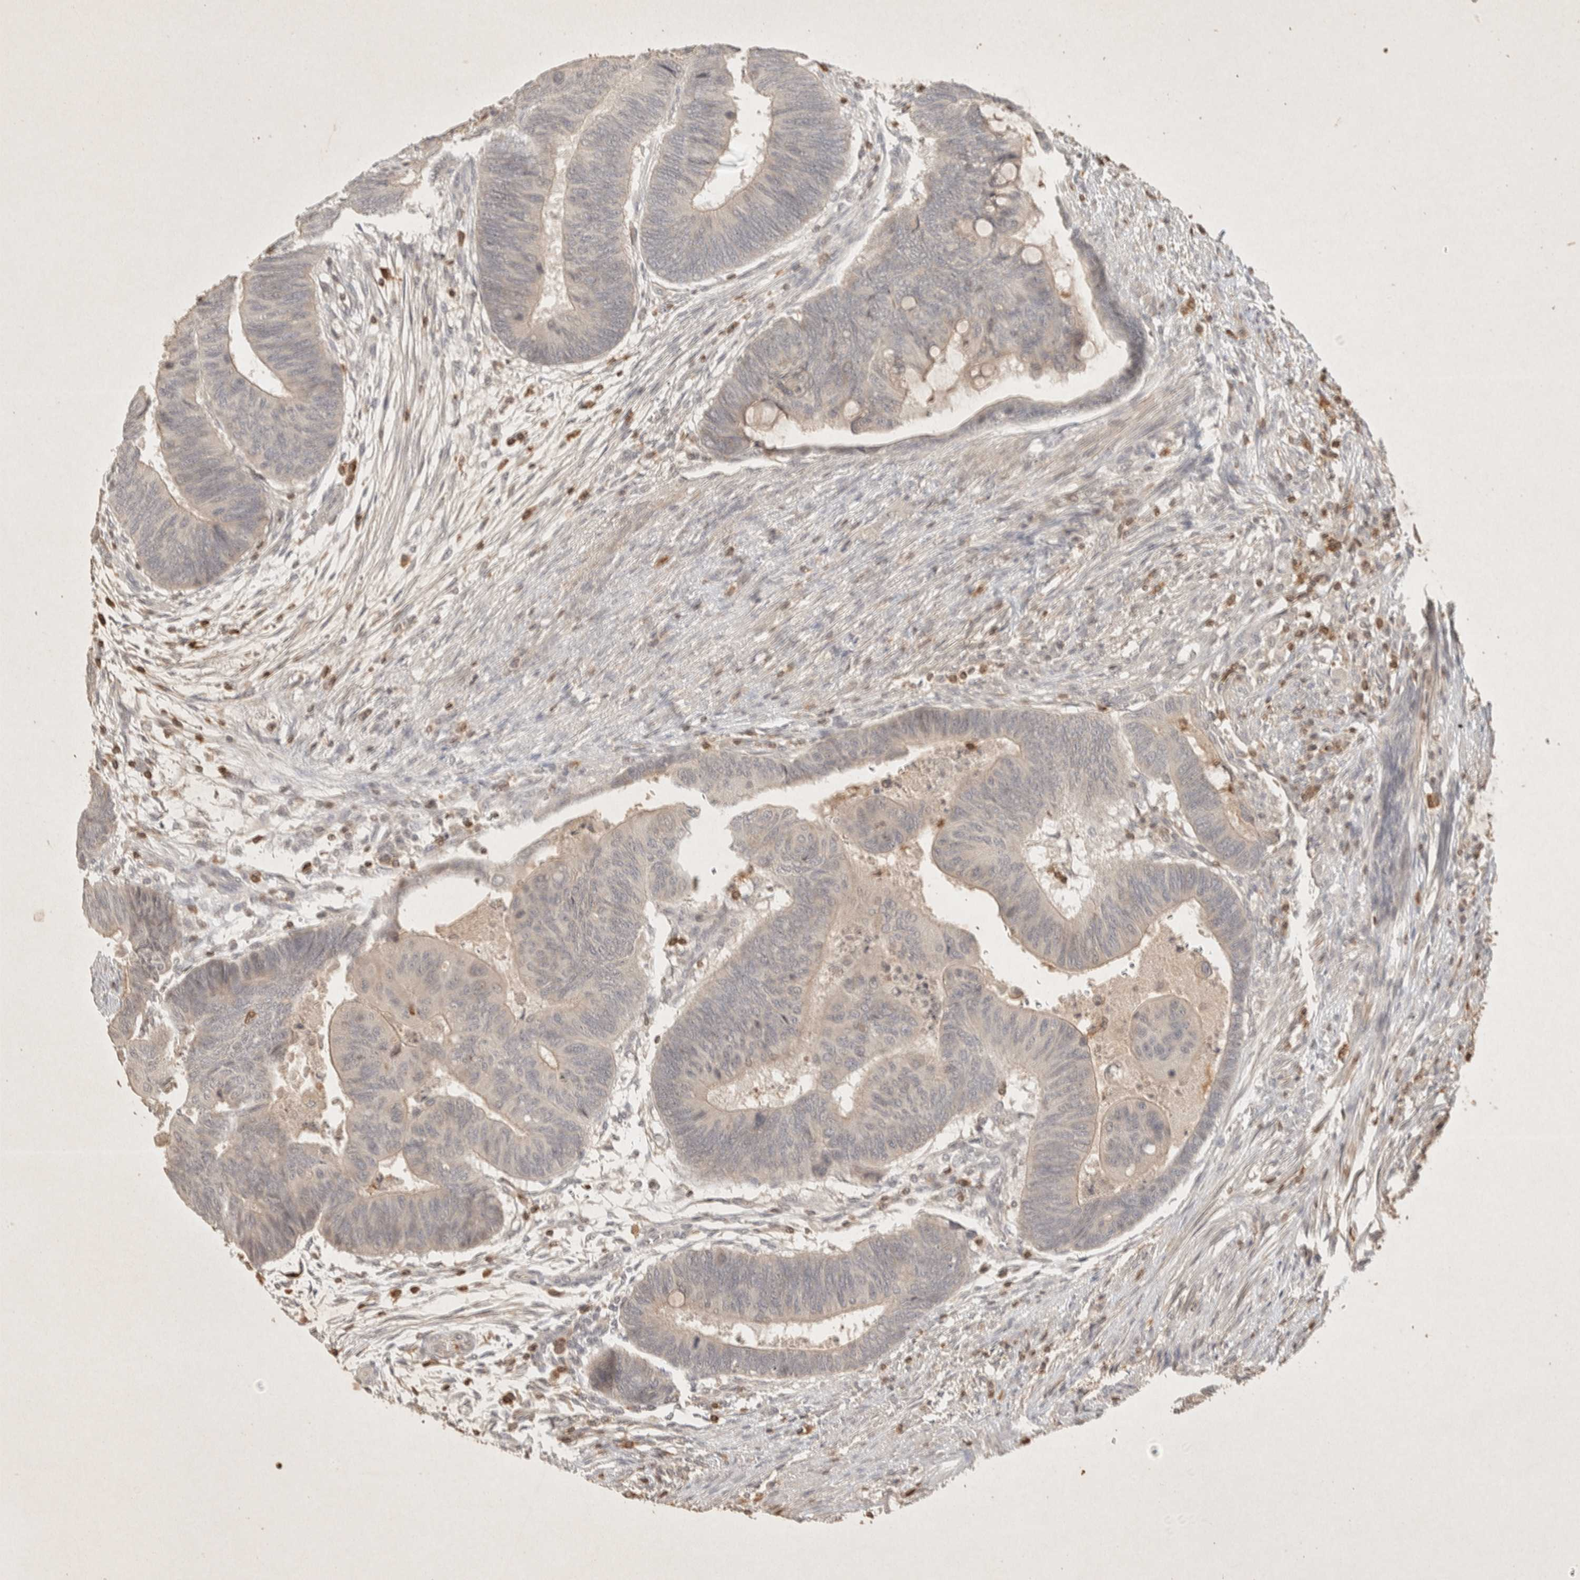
{"staining": {"intensity": "negative", "quantity": "none", "location": "none"}, "tissue": "colorectal cancer", "cell_type": "Tumor cells", "image_type": "cancer", "snomed": [{"axis": "morphology", "description": "Normal tissue, NOS"}, {"axis": "morphology", "description": "Adenocarcinoma, NOS"}, {"axis": "topography", "description": "Rectum"}, {"axis": "topography", "description": "Peripheral nerve tissue"}], "caption": "Human colorectal adenocarcinoma stained for a protein using immunohistochemistry reveals no staining in tumor cells.", "gene": "RAC2", "patient": {"sex": "male", "age": 92}}